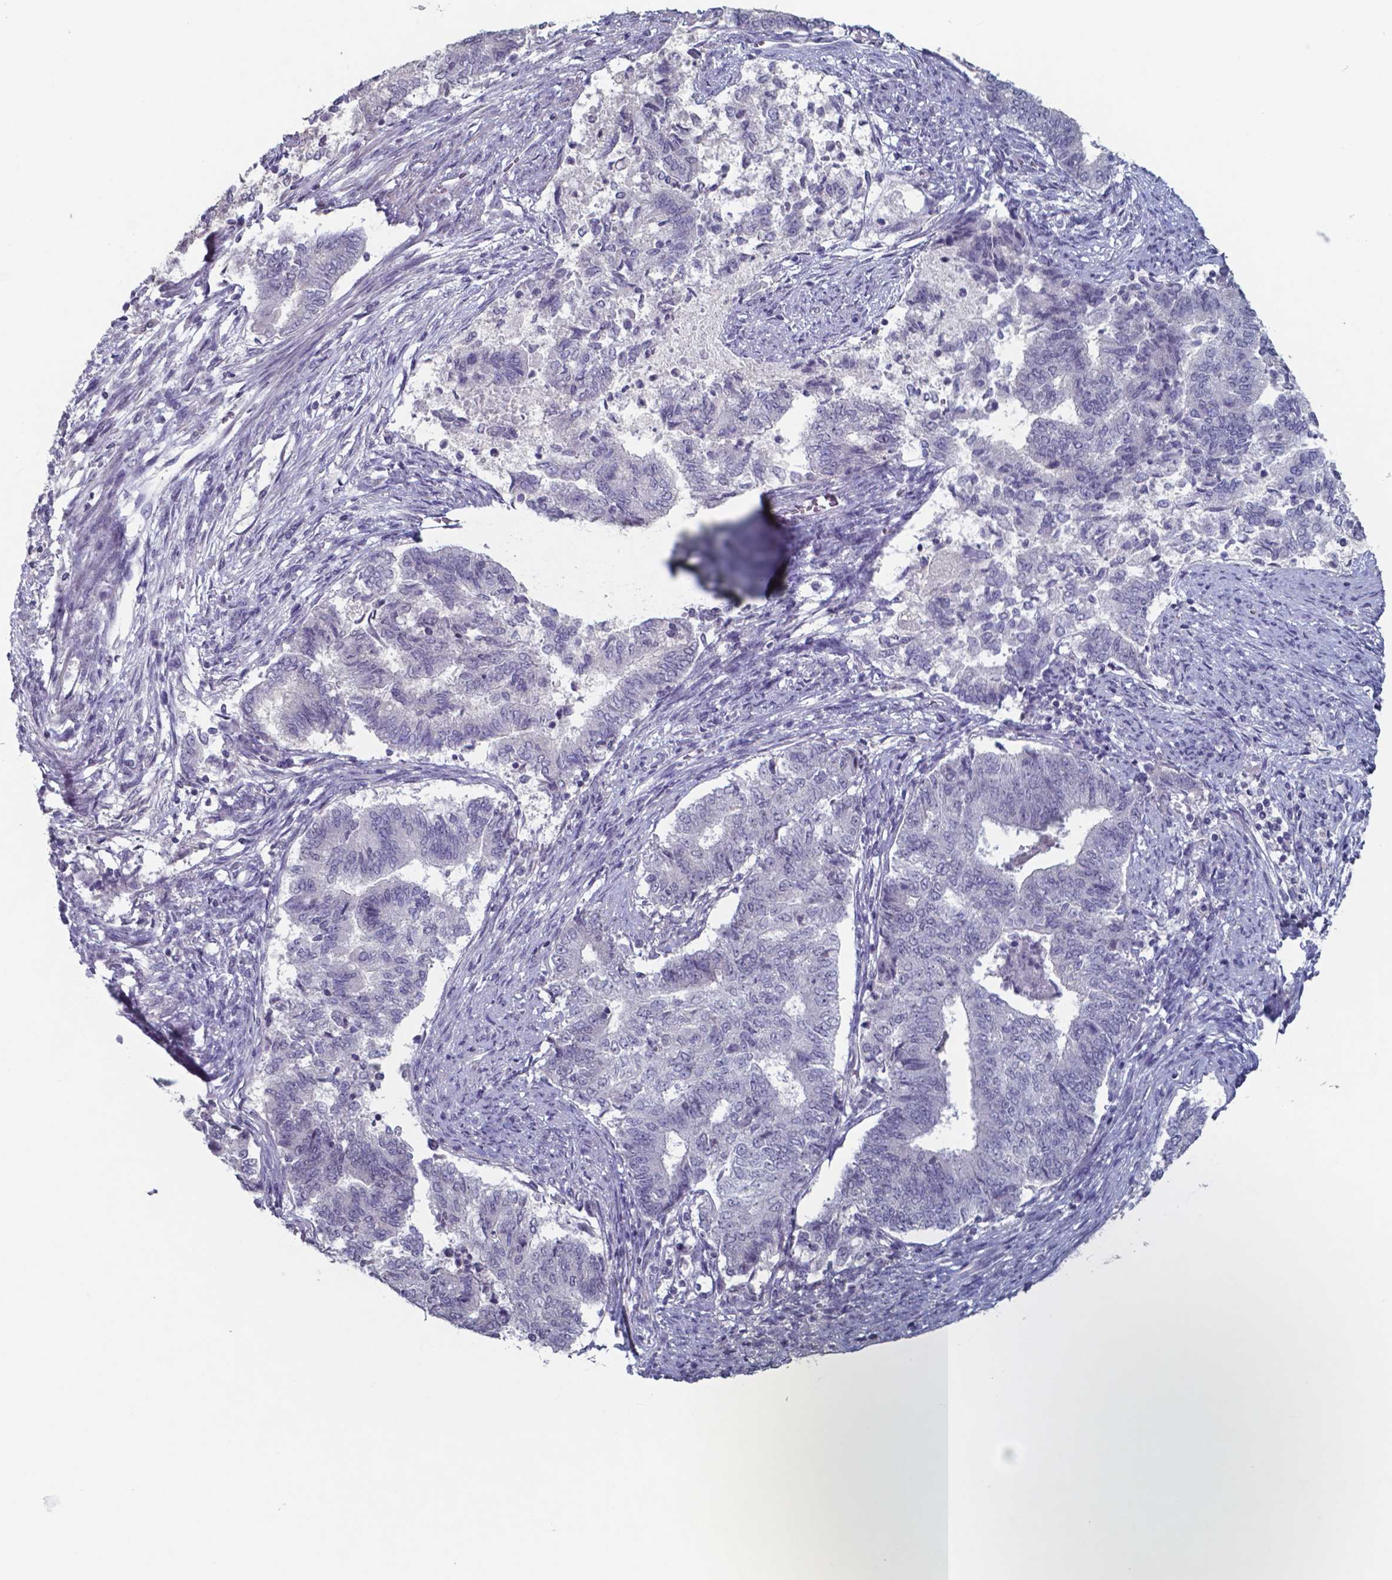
{"staining": {"intensity": "negative", "quantity": "none", "location": "none"}, "tissue": "endometrial cancer", "cell_type": "Tumor cells", "image_type": "cancer", "snomed": [{"axis": "morphology", "description": "Adenocarcinoma, NOS"}, {"axis": "topography", "description": "Endometrium"}], "caption": "A photomicrograph of endometrial adenocarcinoma stained for a protein reveals no brown staining in tumor cells. (DAB immunohistochemistry (IHC) visualized using brightfield microscopy, high magnification).", "gene": "TDP2", "patient": {"sex": "female", "age": 65}}